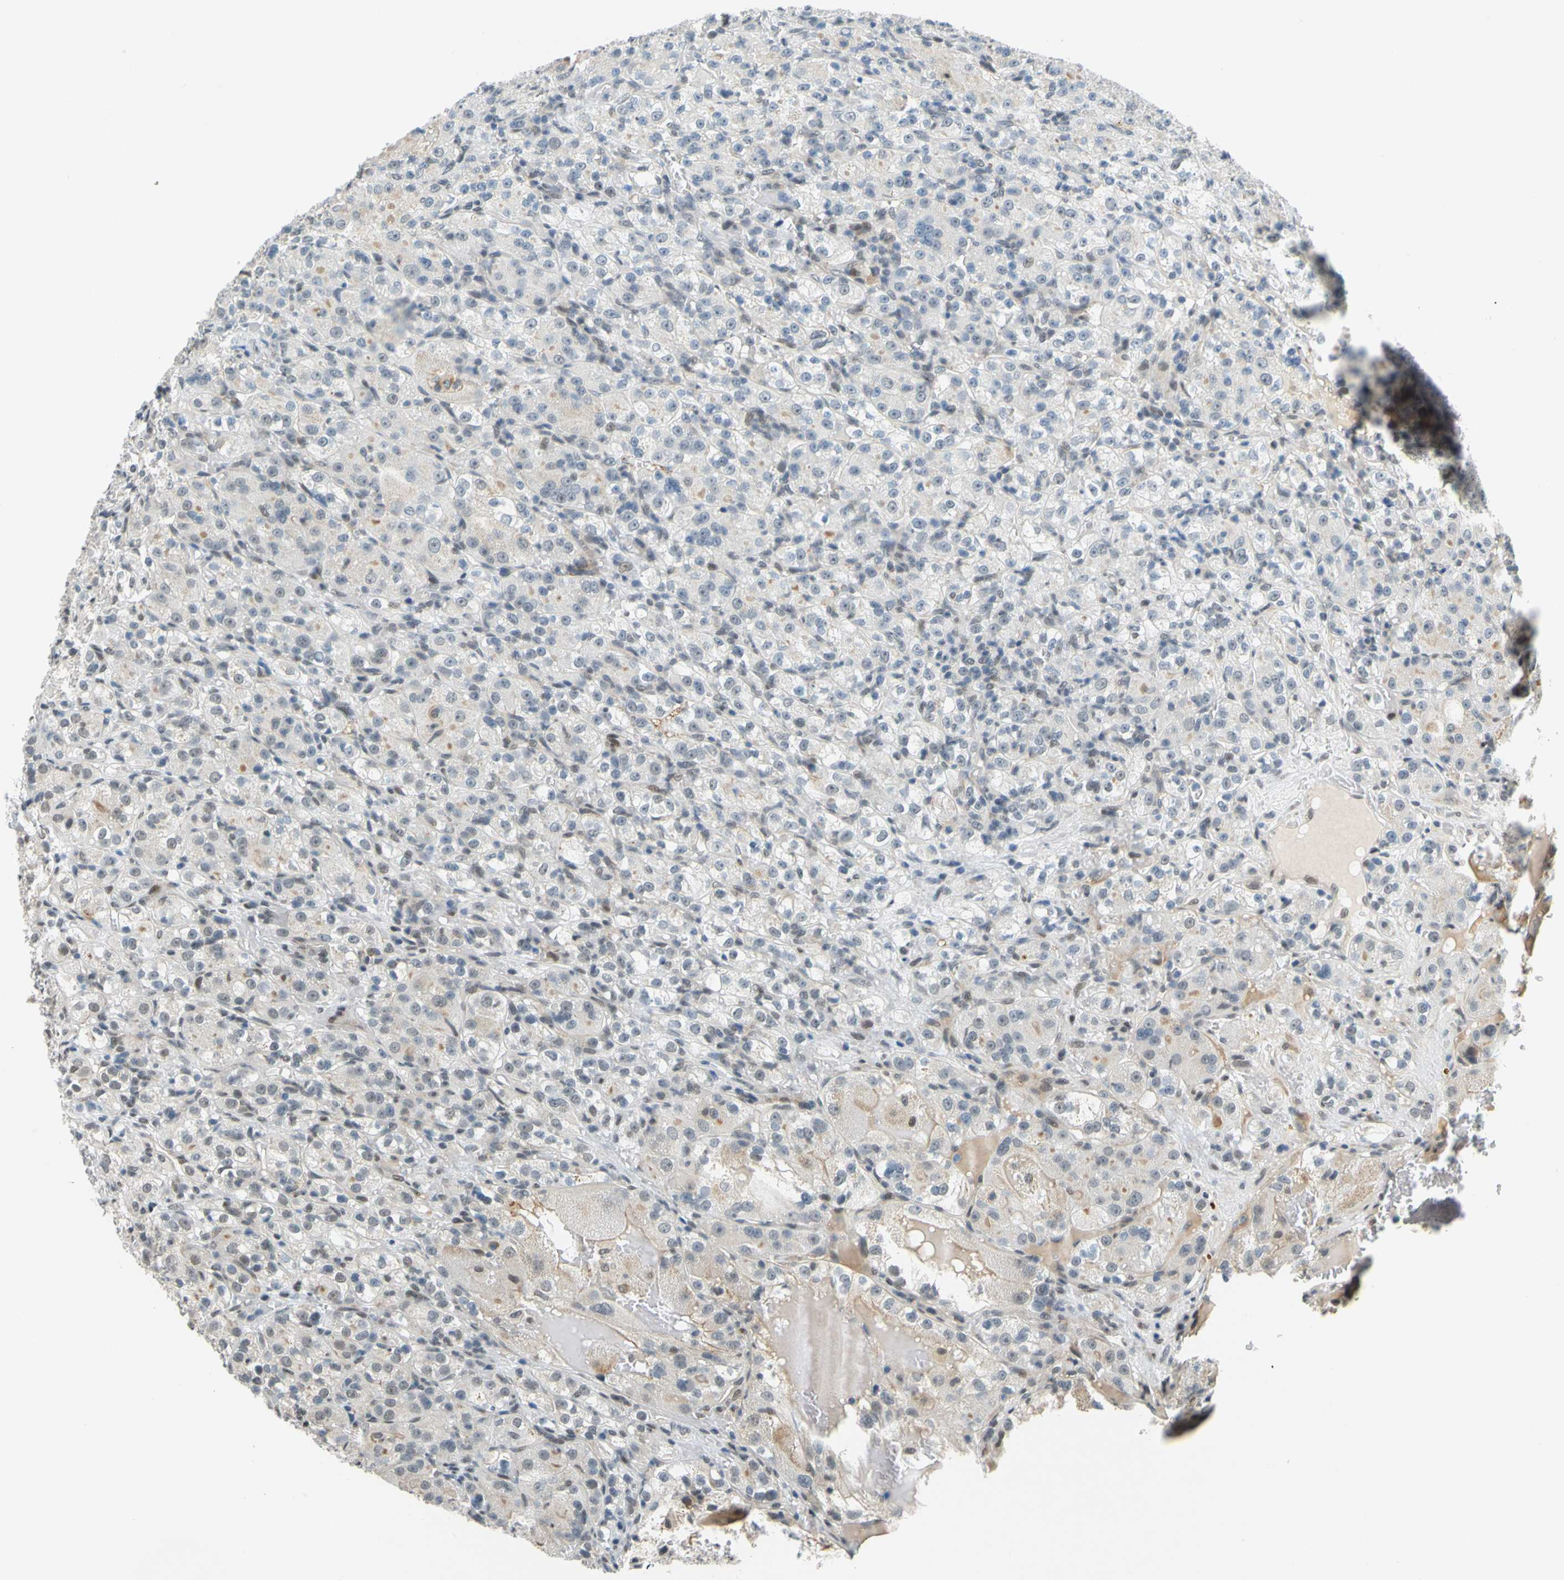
{"staining": {"intensity": "weak", "quantity": "25%-75%", "location": "cytoplasmic/membranous"}, "tissue": "renal cancer", "cell_type": "Tumor cells", "image_type": "cancer", "snomed": [{"axis": "morphology", "description": "Normal tissue, NOS"}, {"axis": "morphology", "description": "Adenocarcinoma, NOS"}, {"axis": "topography", "description": "Kidney"}], "caption": "Brown immunohistochemical staining in human renal adenocarcinoma shows weak cytoplasmic/membranous positivity in approximately 25%-75% of tumor cells. The staining is performed using DAB brown chromogen to label protein expression. The nuclei are counter-stained blue using hematoxylin.", "gene": "POGZ", "patient": {"sex": "male", "age": 61}}